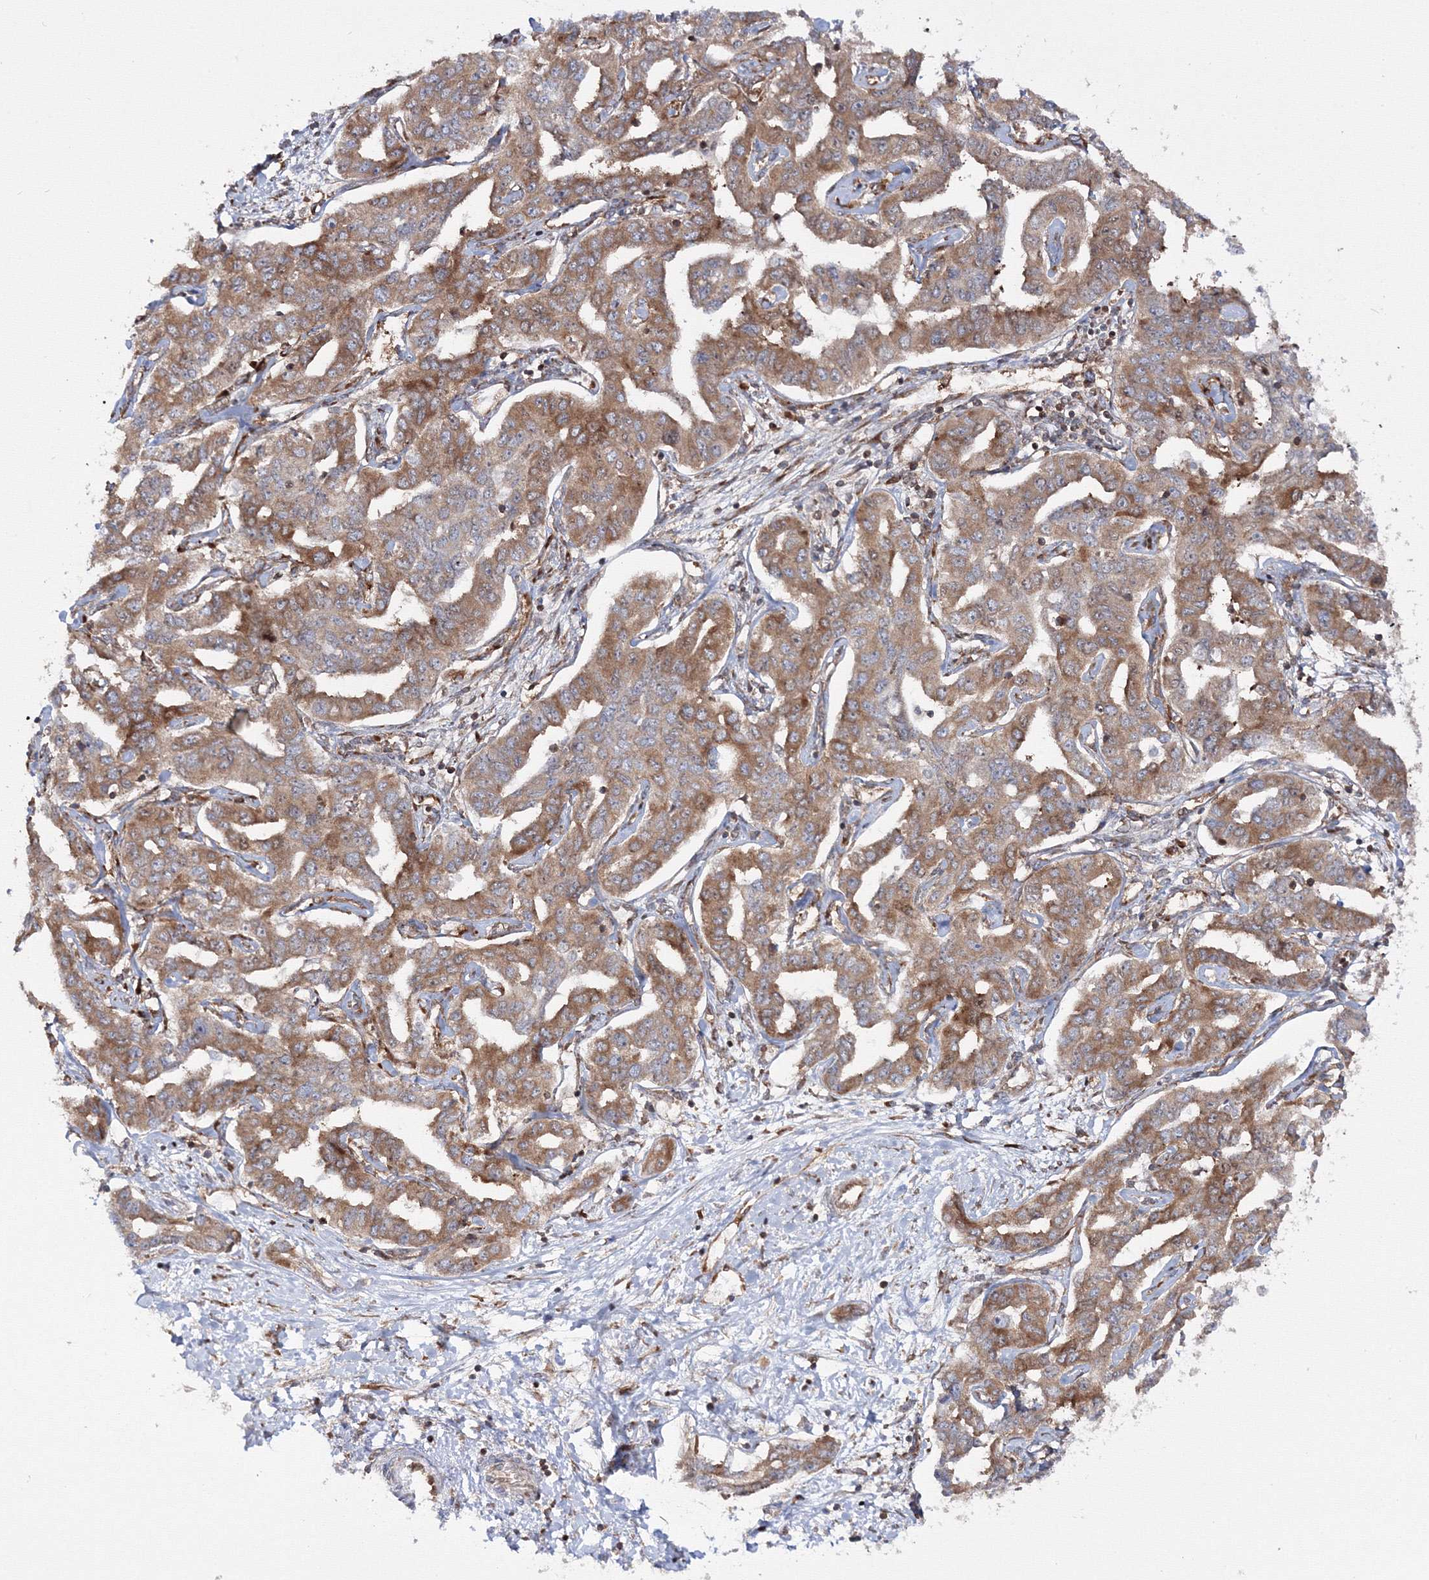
{"staining": {"intensity": "moderate", "quantity": ">75%", "location": "cytoplasmic/membranous"}, "tissue": "liver cancer", "cell_type": "Tumor cells", "image_type": "cancer", "snomed": [{"axis": "morphology", "description": "Cholangiocarcinoma"}, {"axis": "topography", "description": "Liver"}], "caption": "Protein analysis of cholangiocarcinoma (liver) tissue reveals moderate cytoplasmic/membranous positivity in about >75% of tumor cells. The staining is performed using DAB brown chromogen to label protein expression. The nuclei are counter-stained blue using hematoxylin.", "gene": "HARS1", "patient": {"sex": "male", "age": 59}}